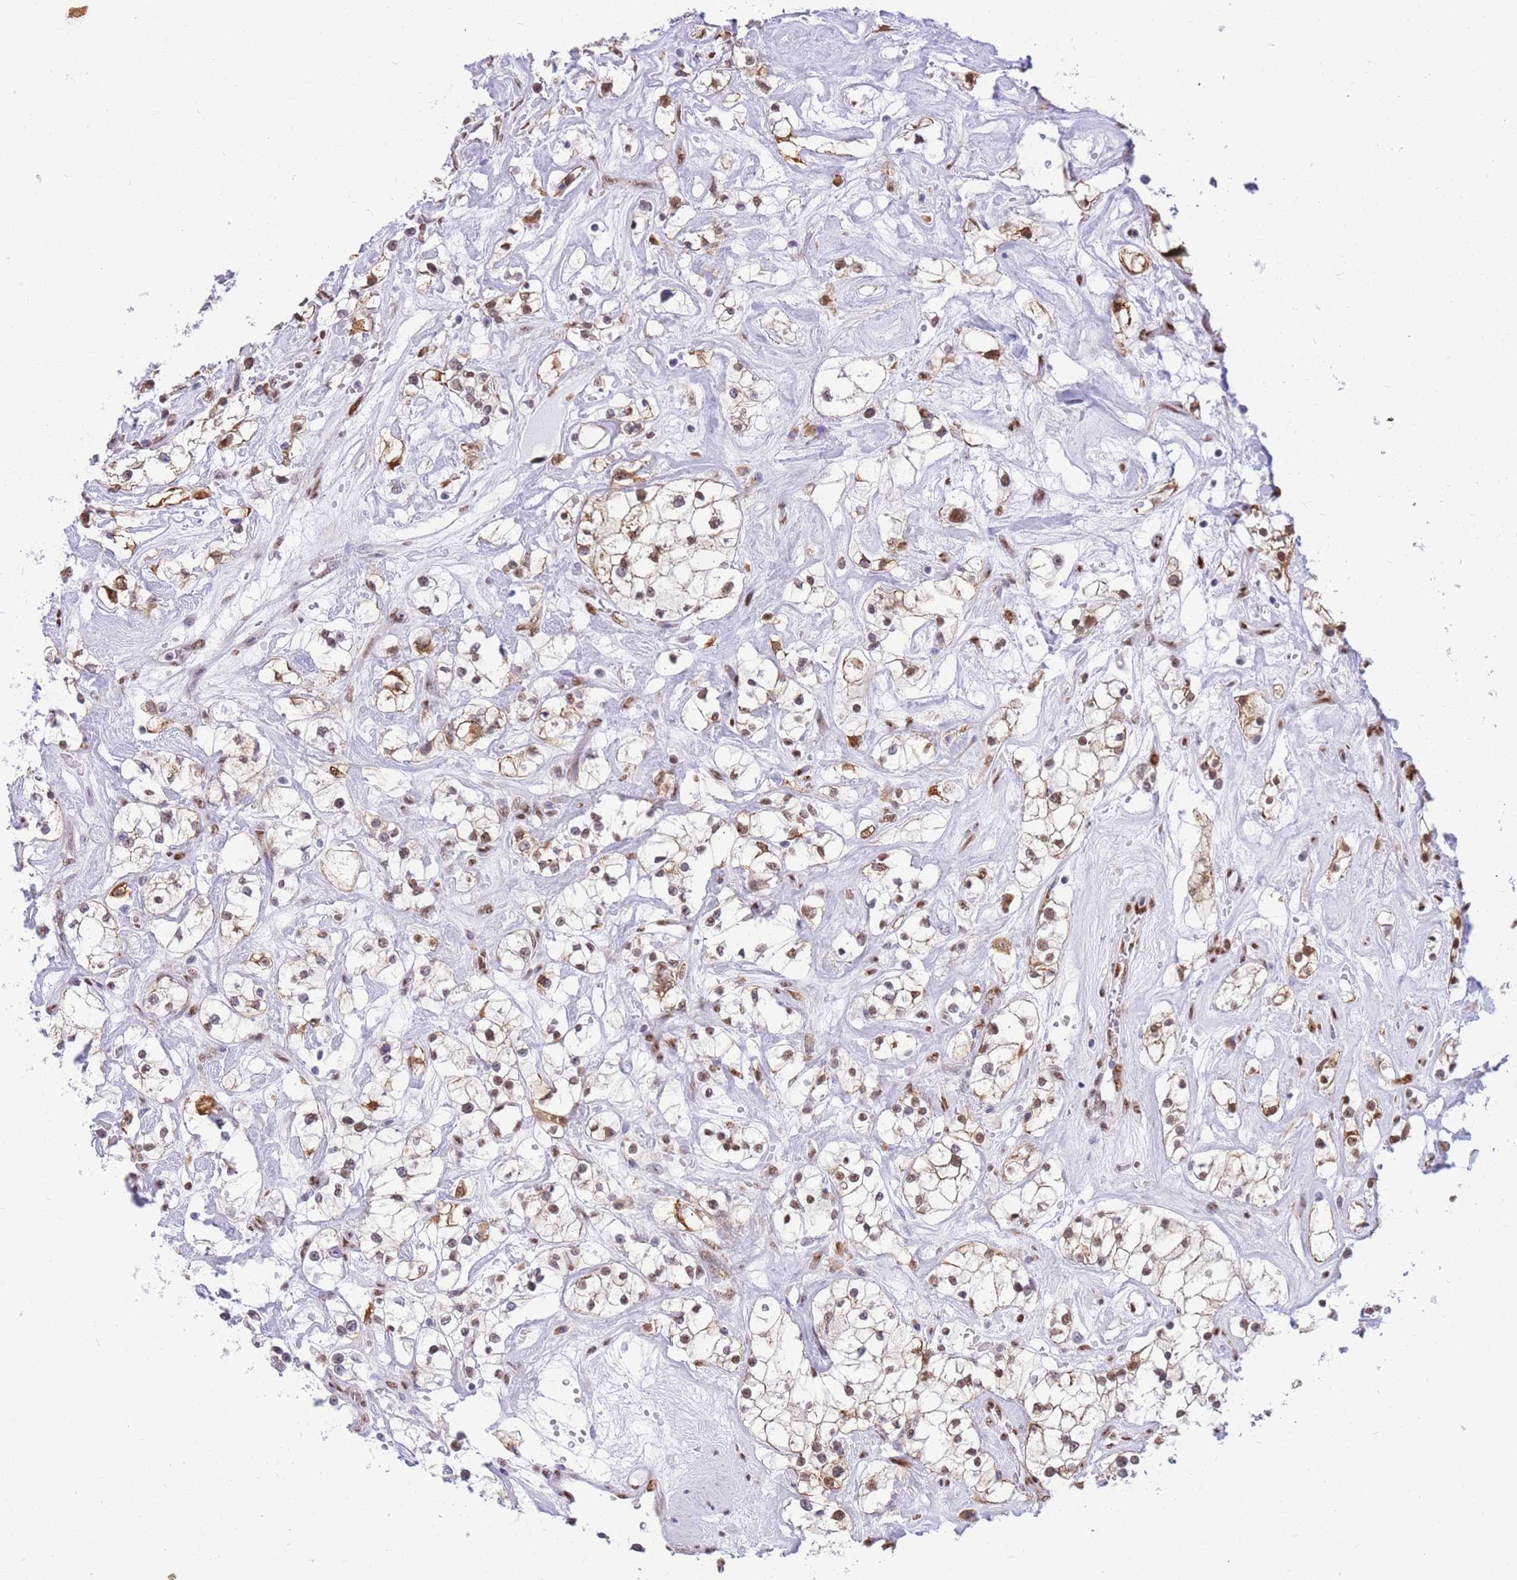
{"staining": {"intensity": "moderate", "quantity": "<25%", "location": "nuclear"}, "tissue": "renal cancer", "cell_type": "Tumor cells", "image_type": "cancer", "snomed": [{"axis": "morphology", "description": "Adenocarcinoma, NOS"}, {"axis": "topography", "description": "Kidney"}], "caption": "Brown immunohistochemical staining in renal adenocarcinoma reveals moderate nuclear staining in approximately <25% of tumor cells.", "gene": "FAM153A", "patient": {"sex": "male", "age": 77}}